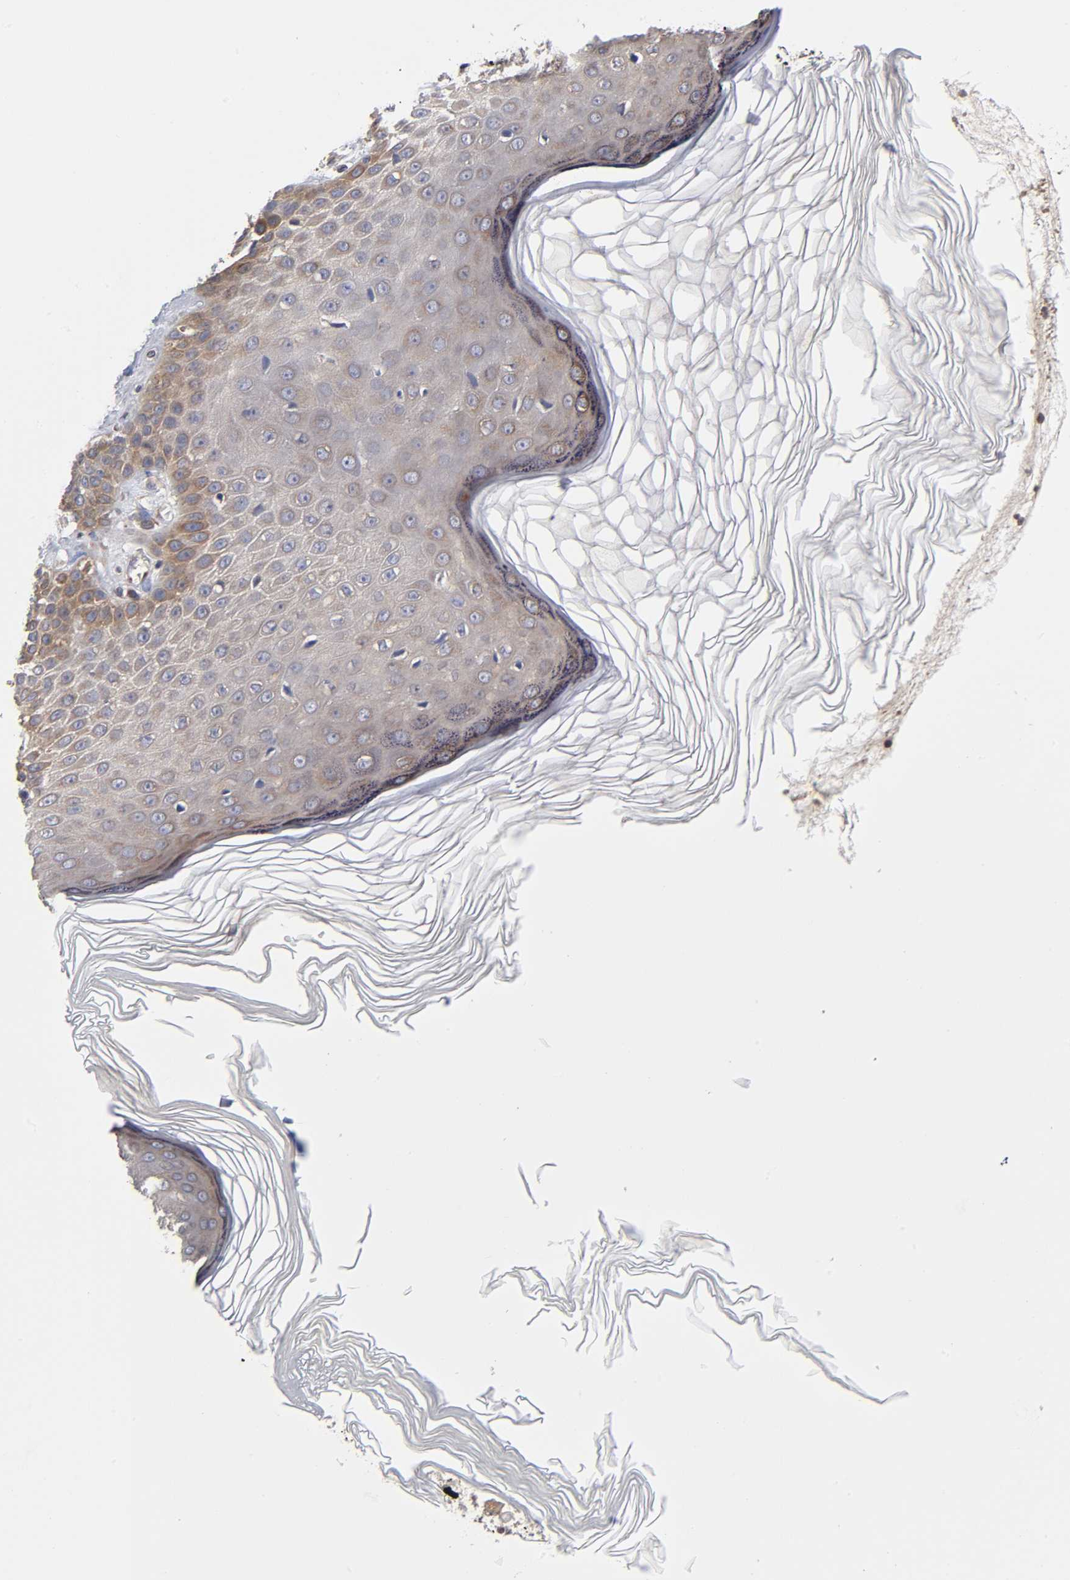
{"staining": {"intensity": "weak", "quantity": ">75%", "location": "cytoplasmic/membranous"}, "tissue": "skin cancer", "cell_type": "Tumor cells", "image_type": "cancer", "snomed": [{"axis": "morphology", "description": "Squamous cell carcinoma, NOS"}, {"axis": "topography", "description": "Skin"}], "caption": "Protein expression analysis of human skin cancer reveals weak cytoplasmic/membranous expression in approximately >75% of tumor cells. The staining is performed using DAB brown chromogen to label protein expression. The nuclei are counter-stained blue using hematoxylin.", "gene": "STRN3", "patient": {"sex": "female", "age": 78}}